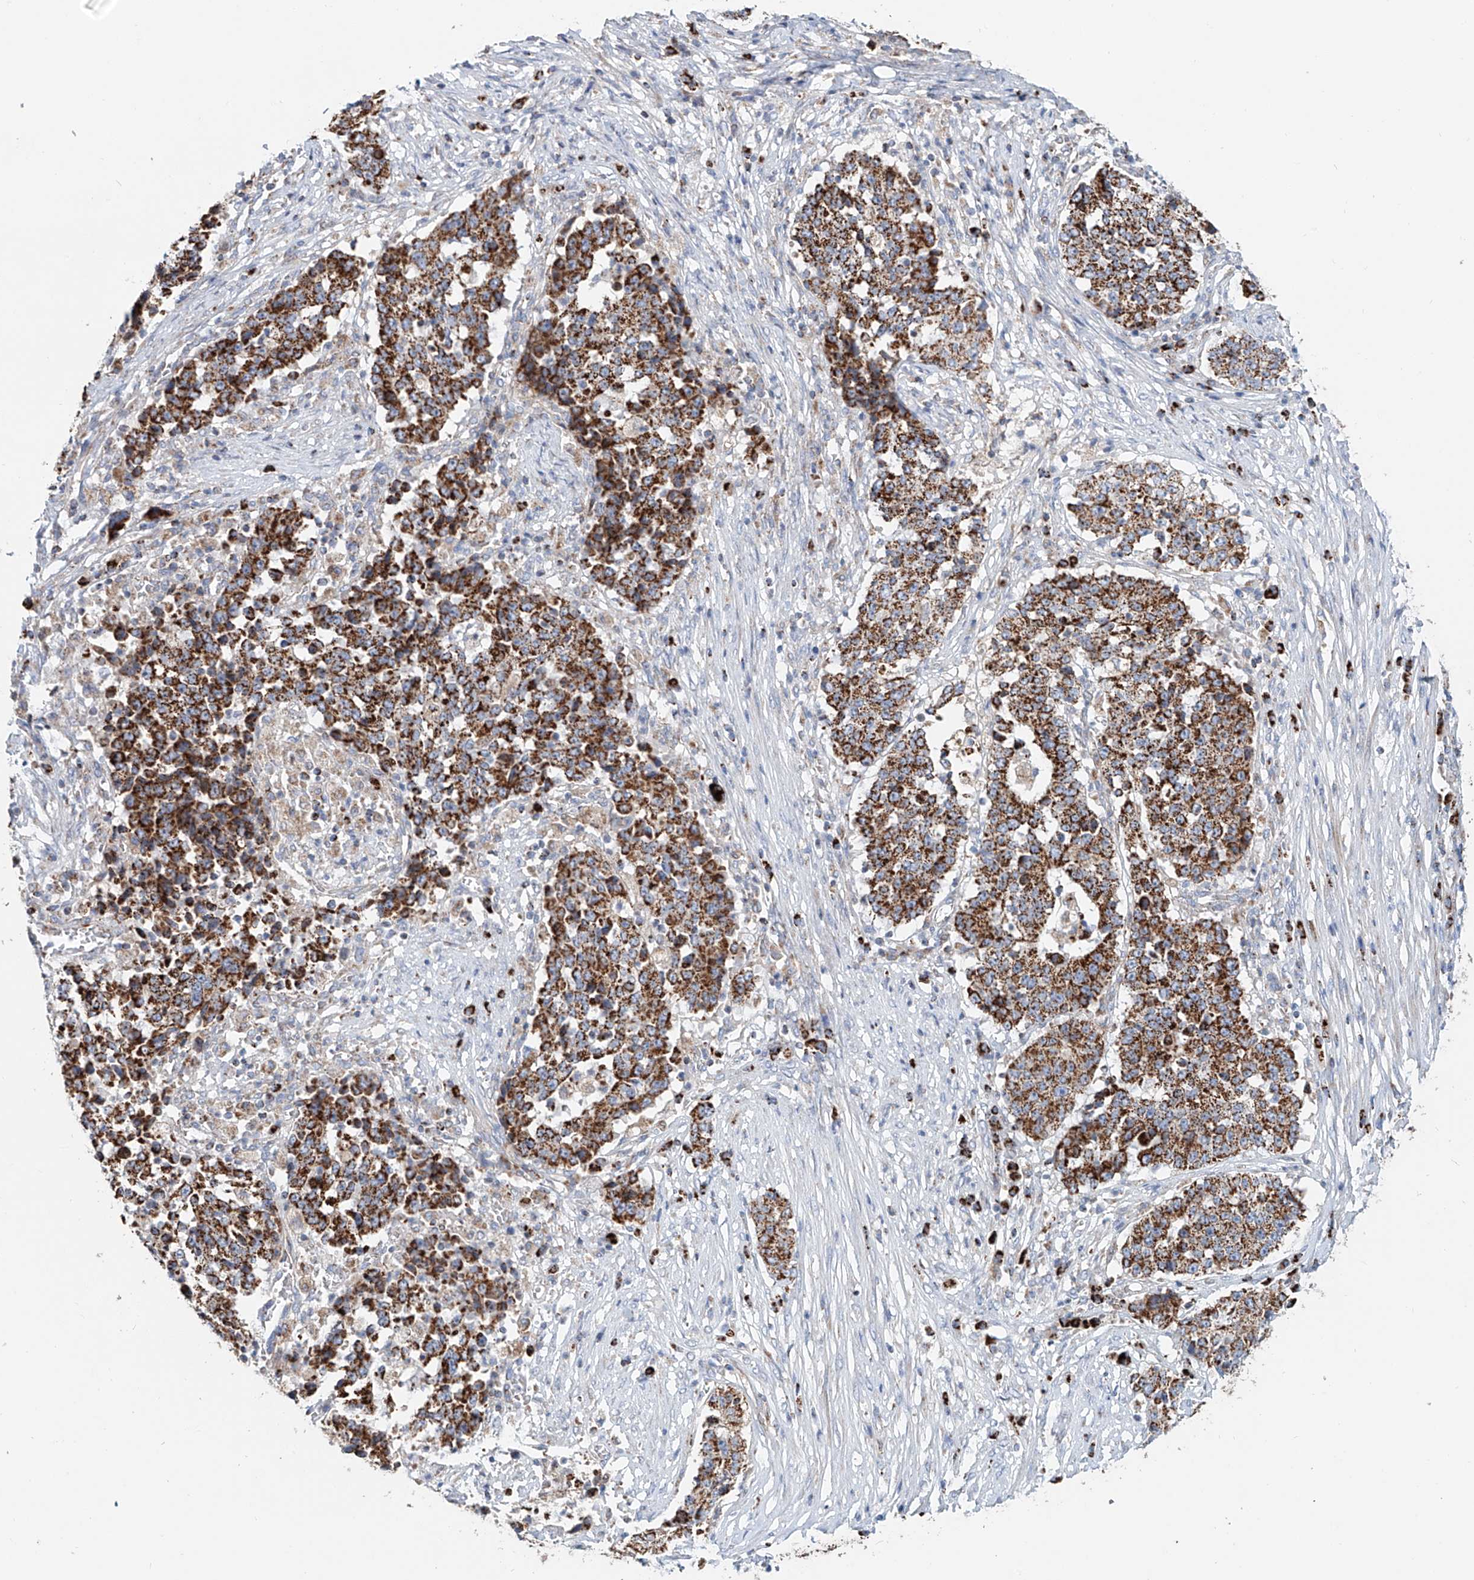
{"staining": {"intensity": "strong", "quantity": ">75%", "location": "cytoplasmic/membranous"}, "tissue": "stomach cancer", "cell_type": "Tumor cells", "image_type": "cancer", "snomed": [{"axis": "morphology", "description": "Adenocarcinoma, NOS"}, {"axis": "topography", "description": "Stomach"}], "caption": "Immunohistochemistry (DAB (3,3'-diaminobenzidine)) staining of human stomach adenocarcinoma displays strong cytoplasmic/membranous protein staining in approximately >75% of tumor cells. (IHC, brightfield microscopy, high magnification).", "gene": "CARD10", "patient": {"sex": "male", "age": 59}}